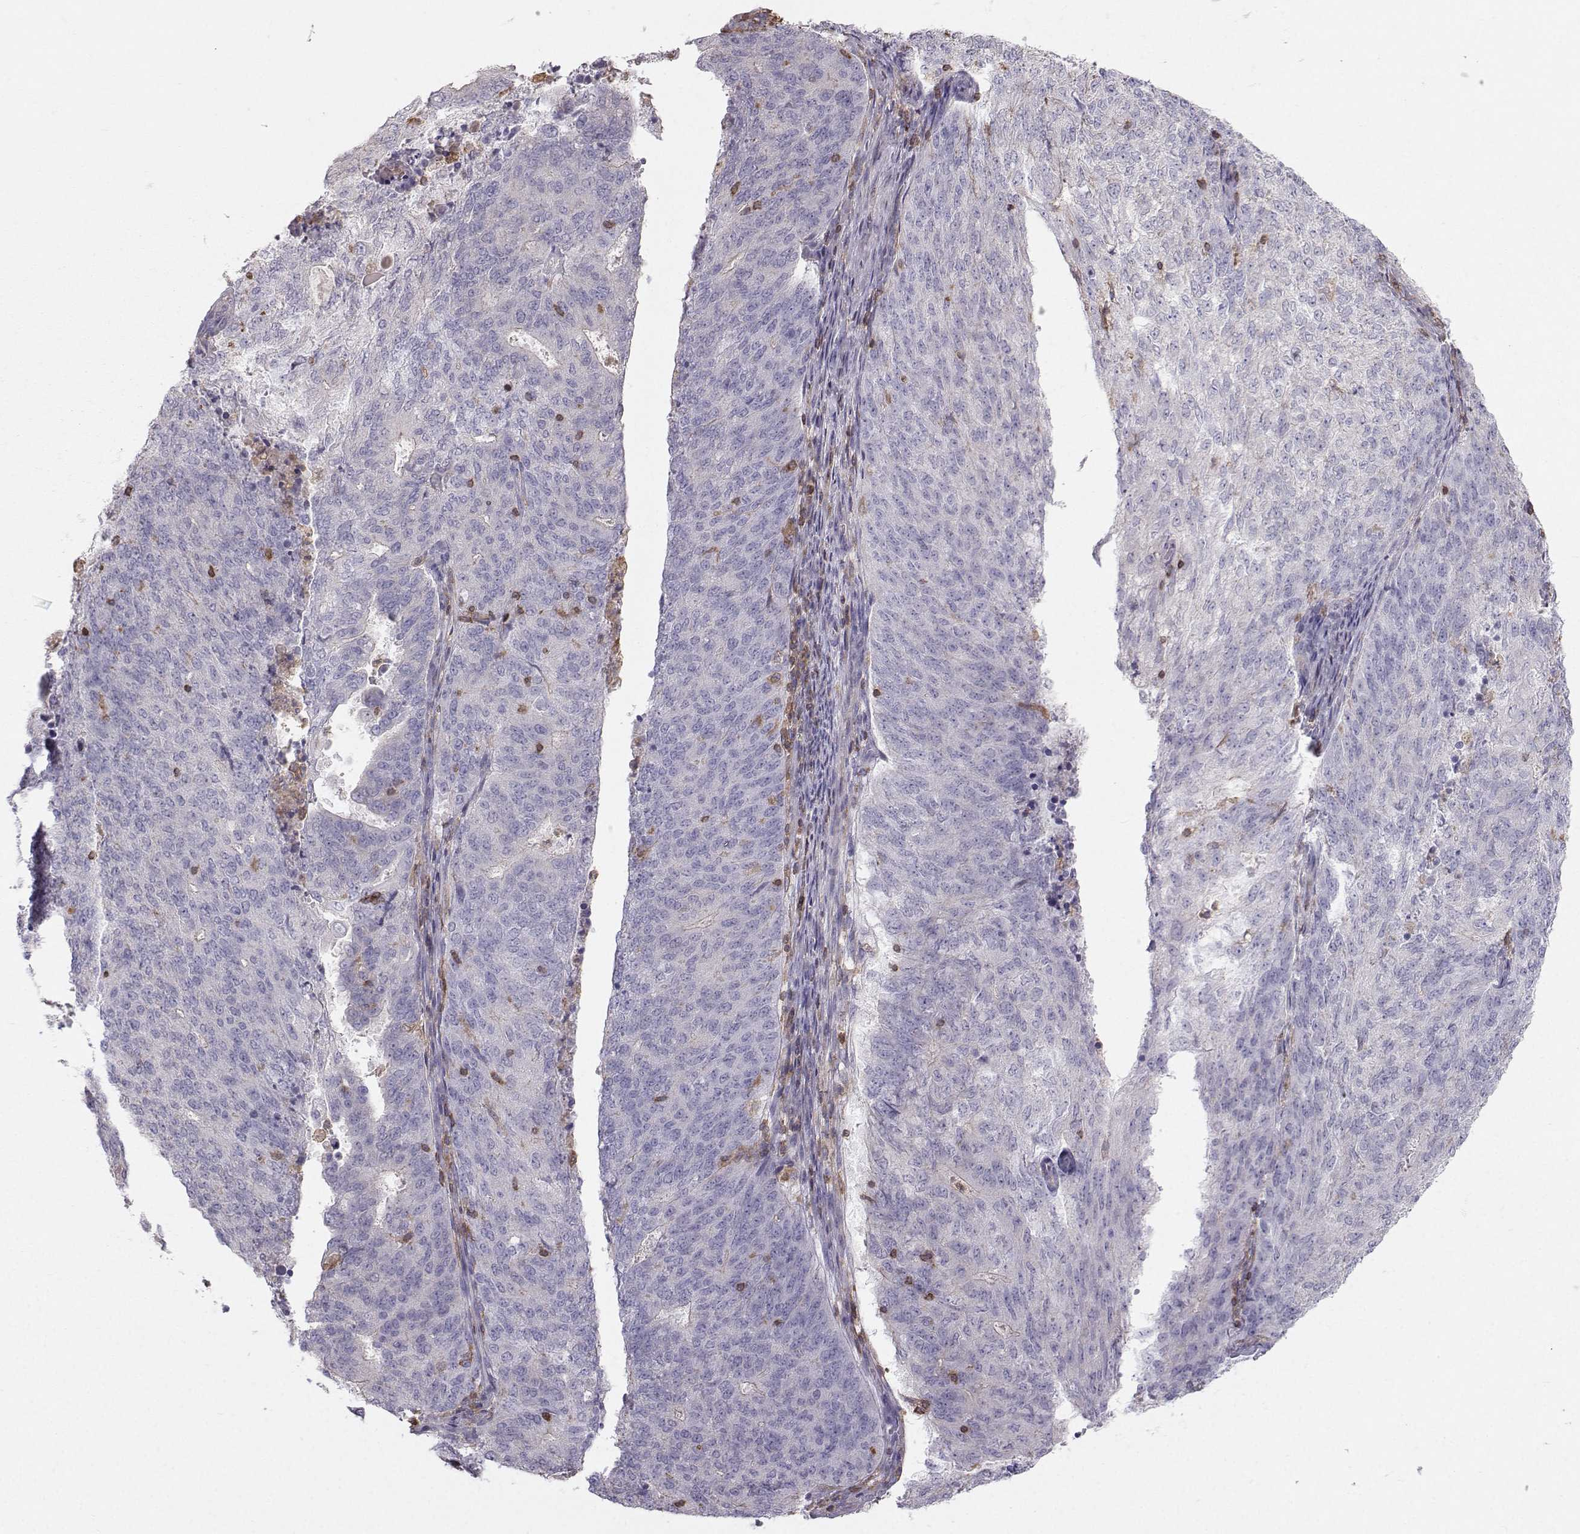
{"staining": {"intensity": "negative", "quantity": "none", "location": "none"}, "tissue": "endometrial cancer", "cell_type": "Tumor cells", "image_type": "cancer", "snomed": [{"axis": "morphology", "description": "Adenocarcinoma, NOS"}, {"axis": "topography", "description": "Endometrium"}], "caption": "High power microscopy photomicrograph of an immunohistochemistry histopathology image of endometrial cancer, revealing no significant staining in tumor cells.", "gene": "ZBTB32", "patient": {"sex": "female", "age": 82}}